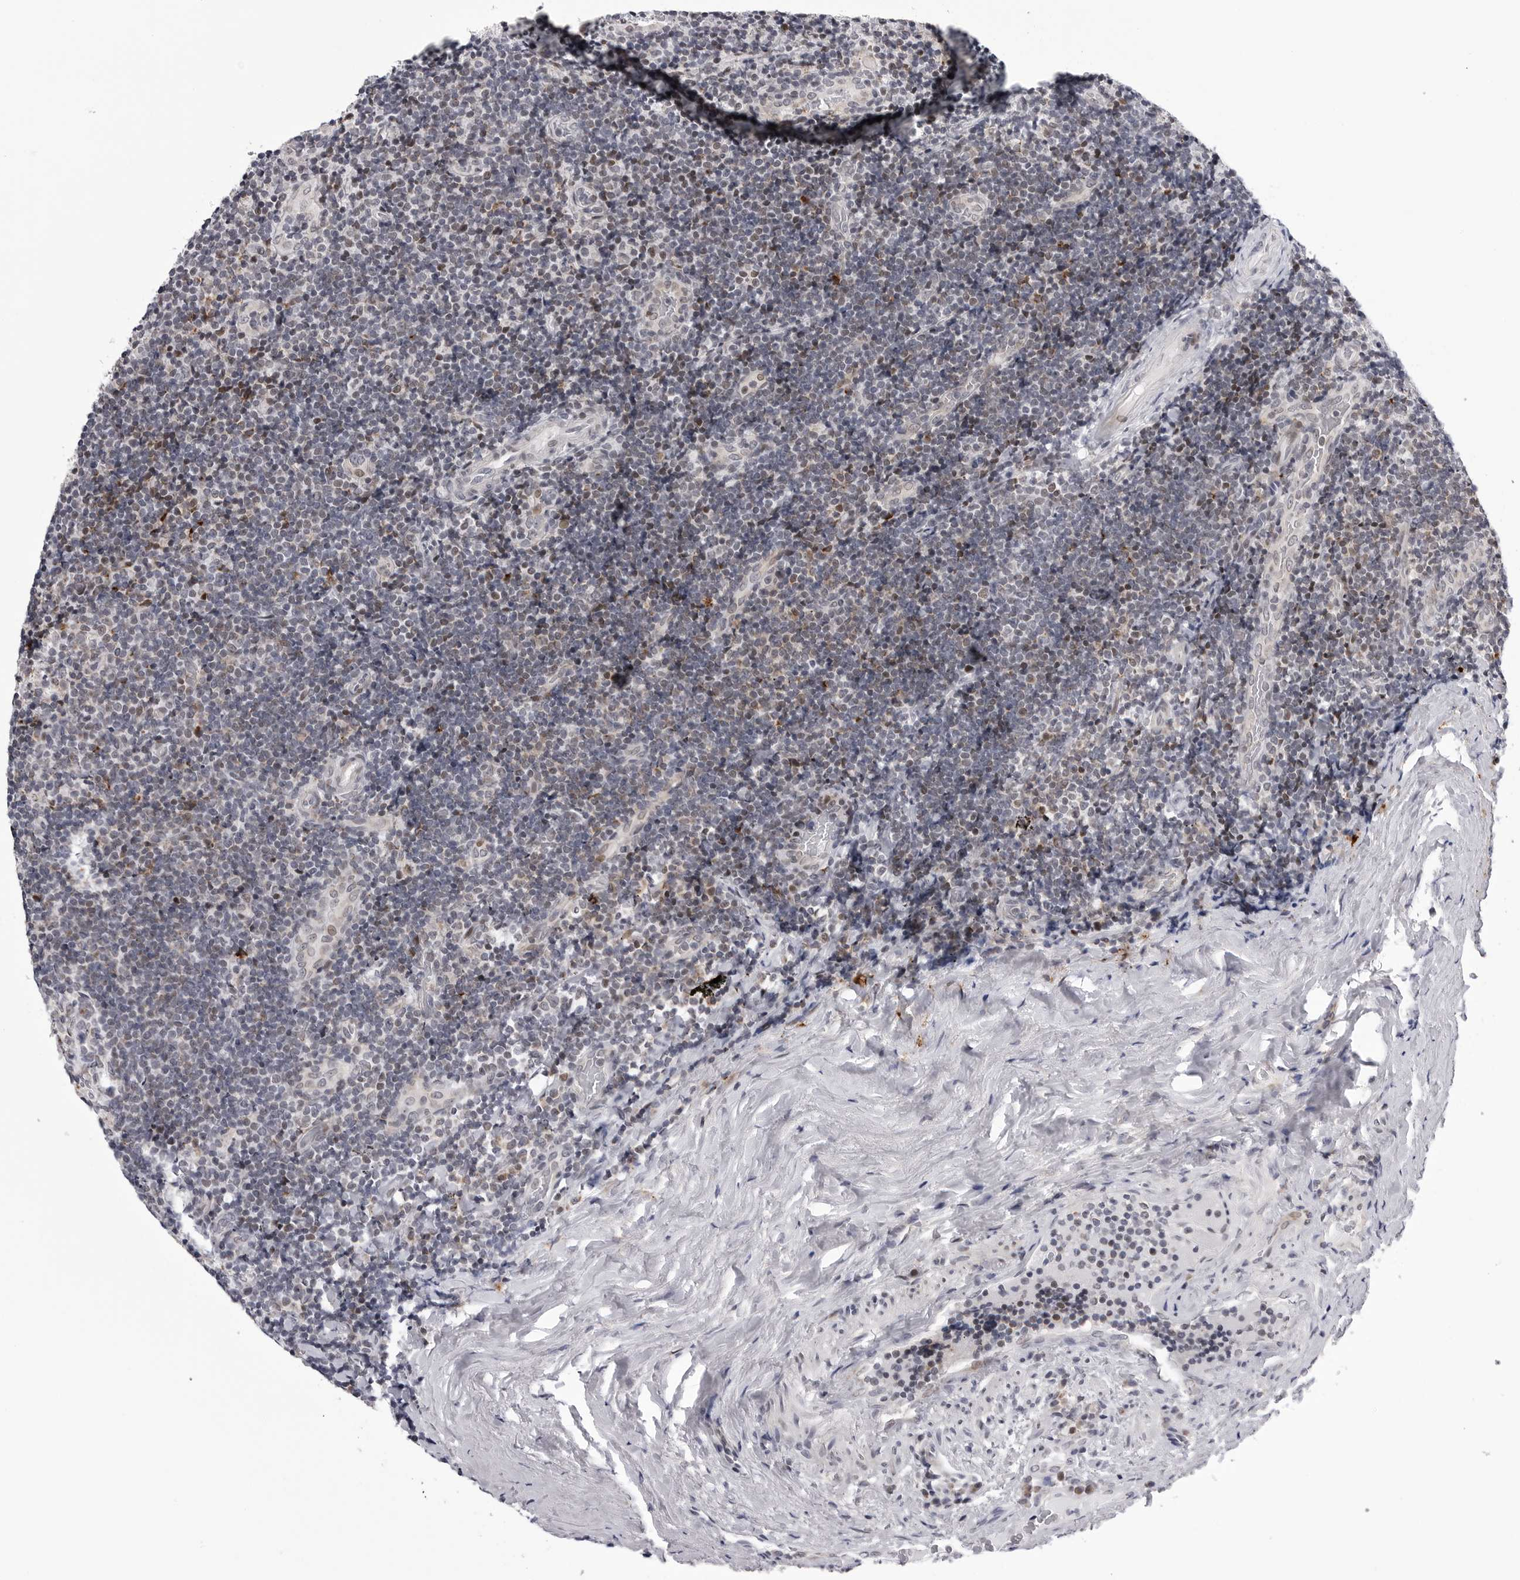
{"staining": {"intensity": "weak", "quantity": "<25%", "location": "nuclear"}, "tissue": "lymphoma", "cell_type": "Tumor cells", "image_type": "cancer", "snomed": [{"axis": "morphology", "description": "Malignant lymphoma, non-Hodgkin's type, High grade"}, {"axis": "topography", "description": "Tonsil"}], "caption": "Tumor cells show no significant protein positivity in malignant lymphoma, non-Hodgkin's type (high-grade).", "gene": "CDK20", "patient": {"sex": "female", "age": 36}}